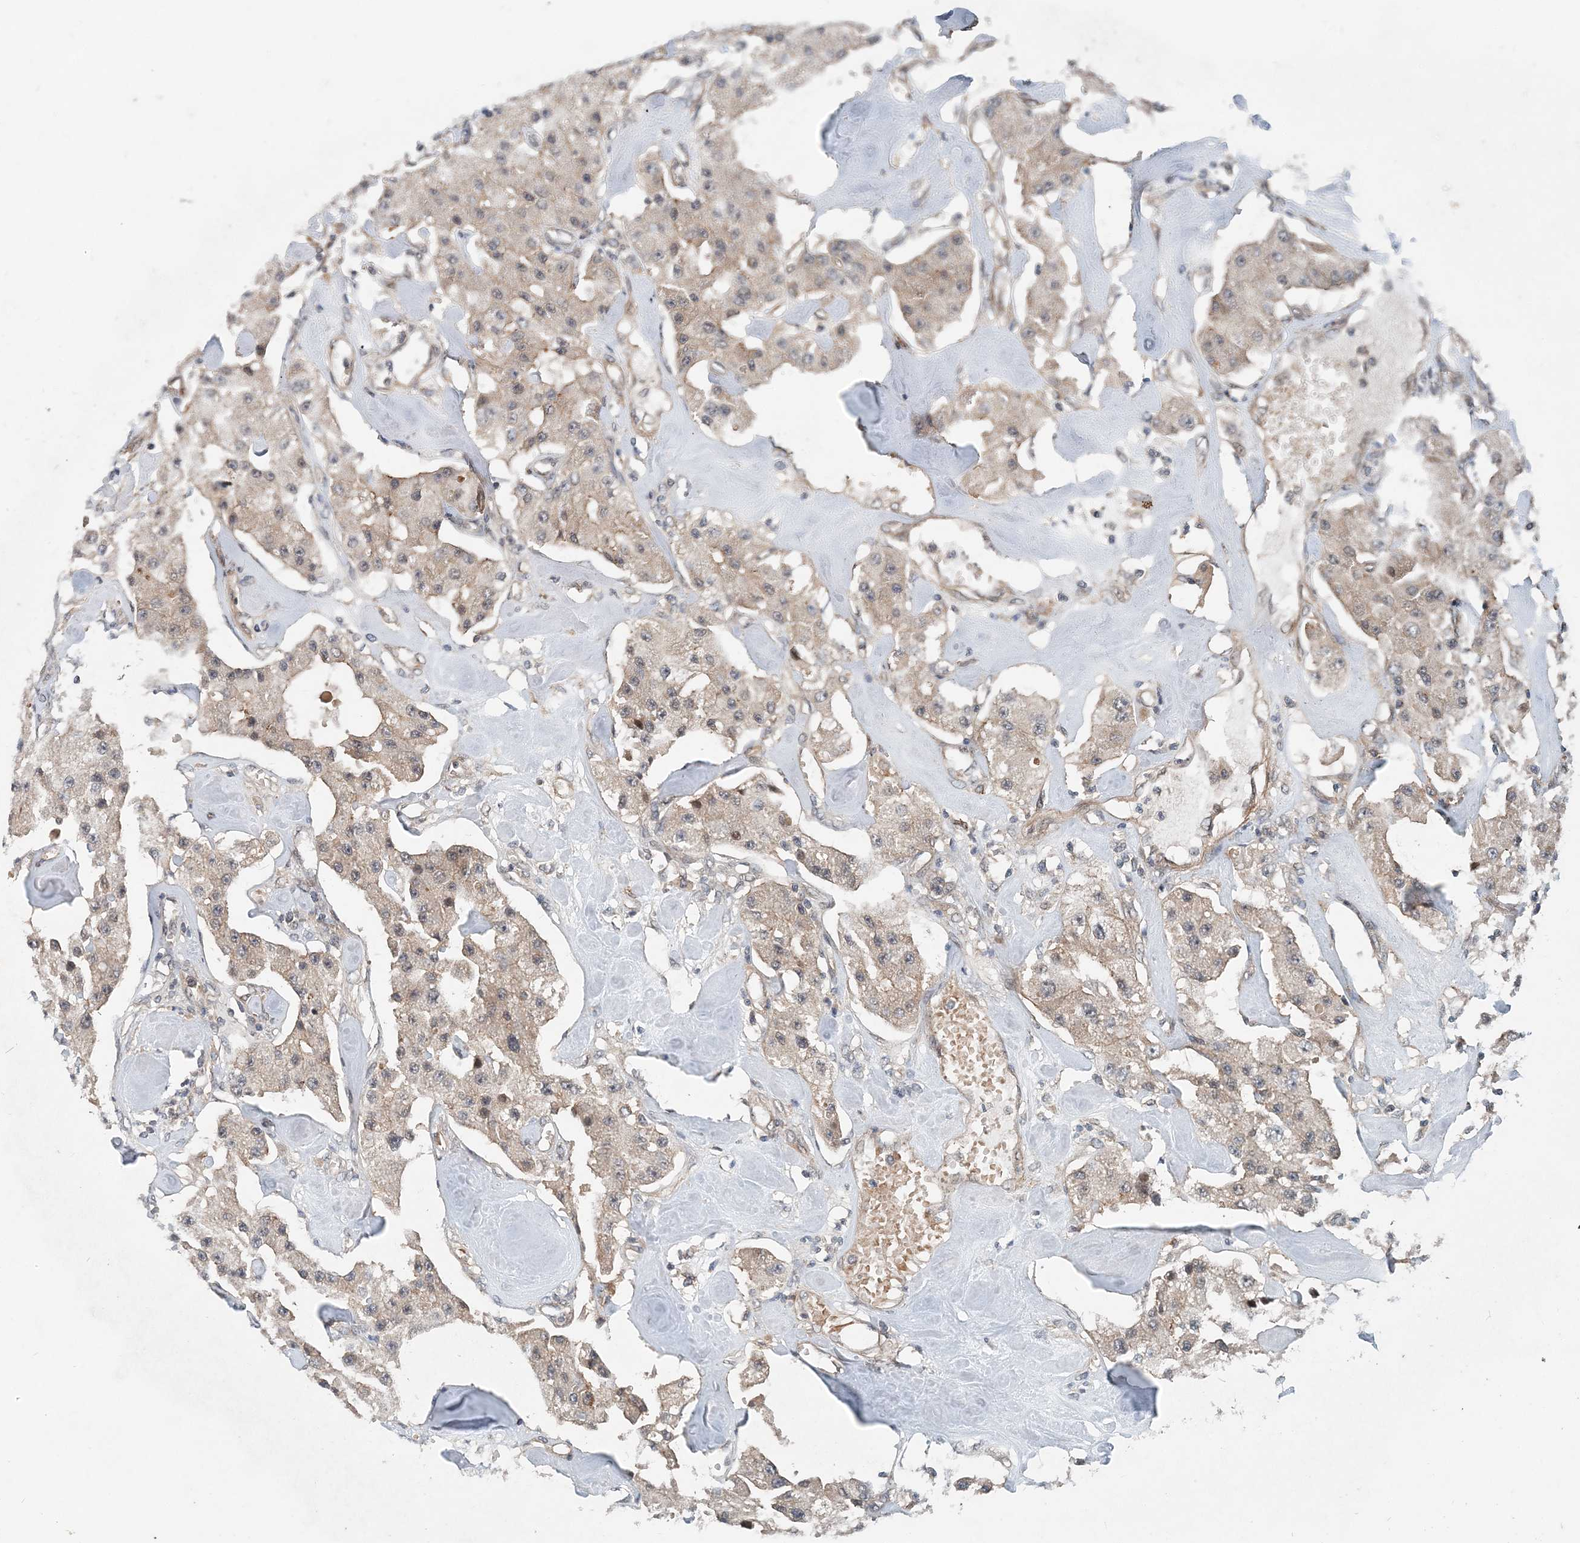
{"staining": {"intensity": "weak", "quantity": ">75%", "location": "cytoplasmic/membranous"}, "tissue": "carcinoid", "cell_type": "Tumor cells", "image_type": "cancer", "snomed": [{"axis": "morphology", "description": "Carcinoid, malignant, NOS"}, {"axis": "topography", "description": "Pancreas"}], "caption": "An immunohistochemistry (IHC) photomicrograph of neoplastic tissue is shown. Protein staining in brown labels weak cytoplasmic/membranous positivity in malignant carcinoid within tumor cells. The staining is performed using DAB brown chromogen to label protein expression. The nuclei are counter-stained blue using hematoxylin.", "gene": "SMPD3", "patient": {"sex": "male", "age": 41}}